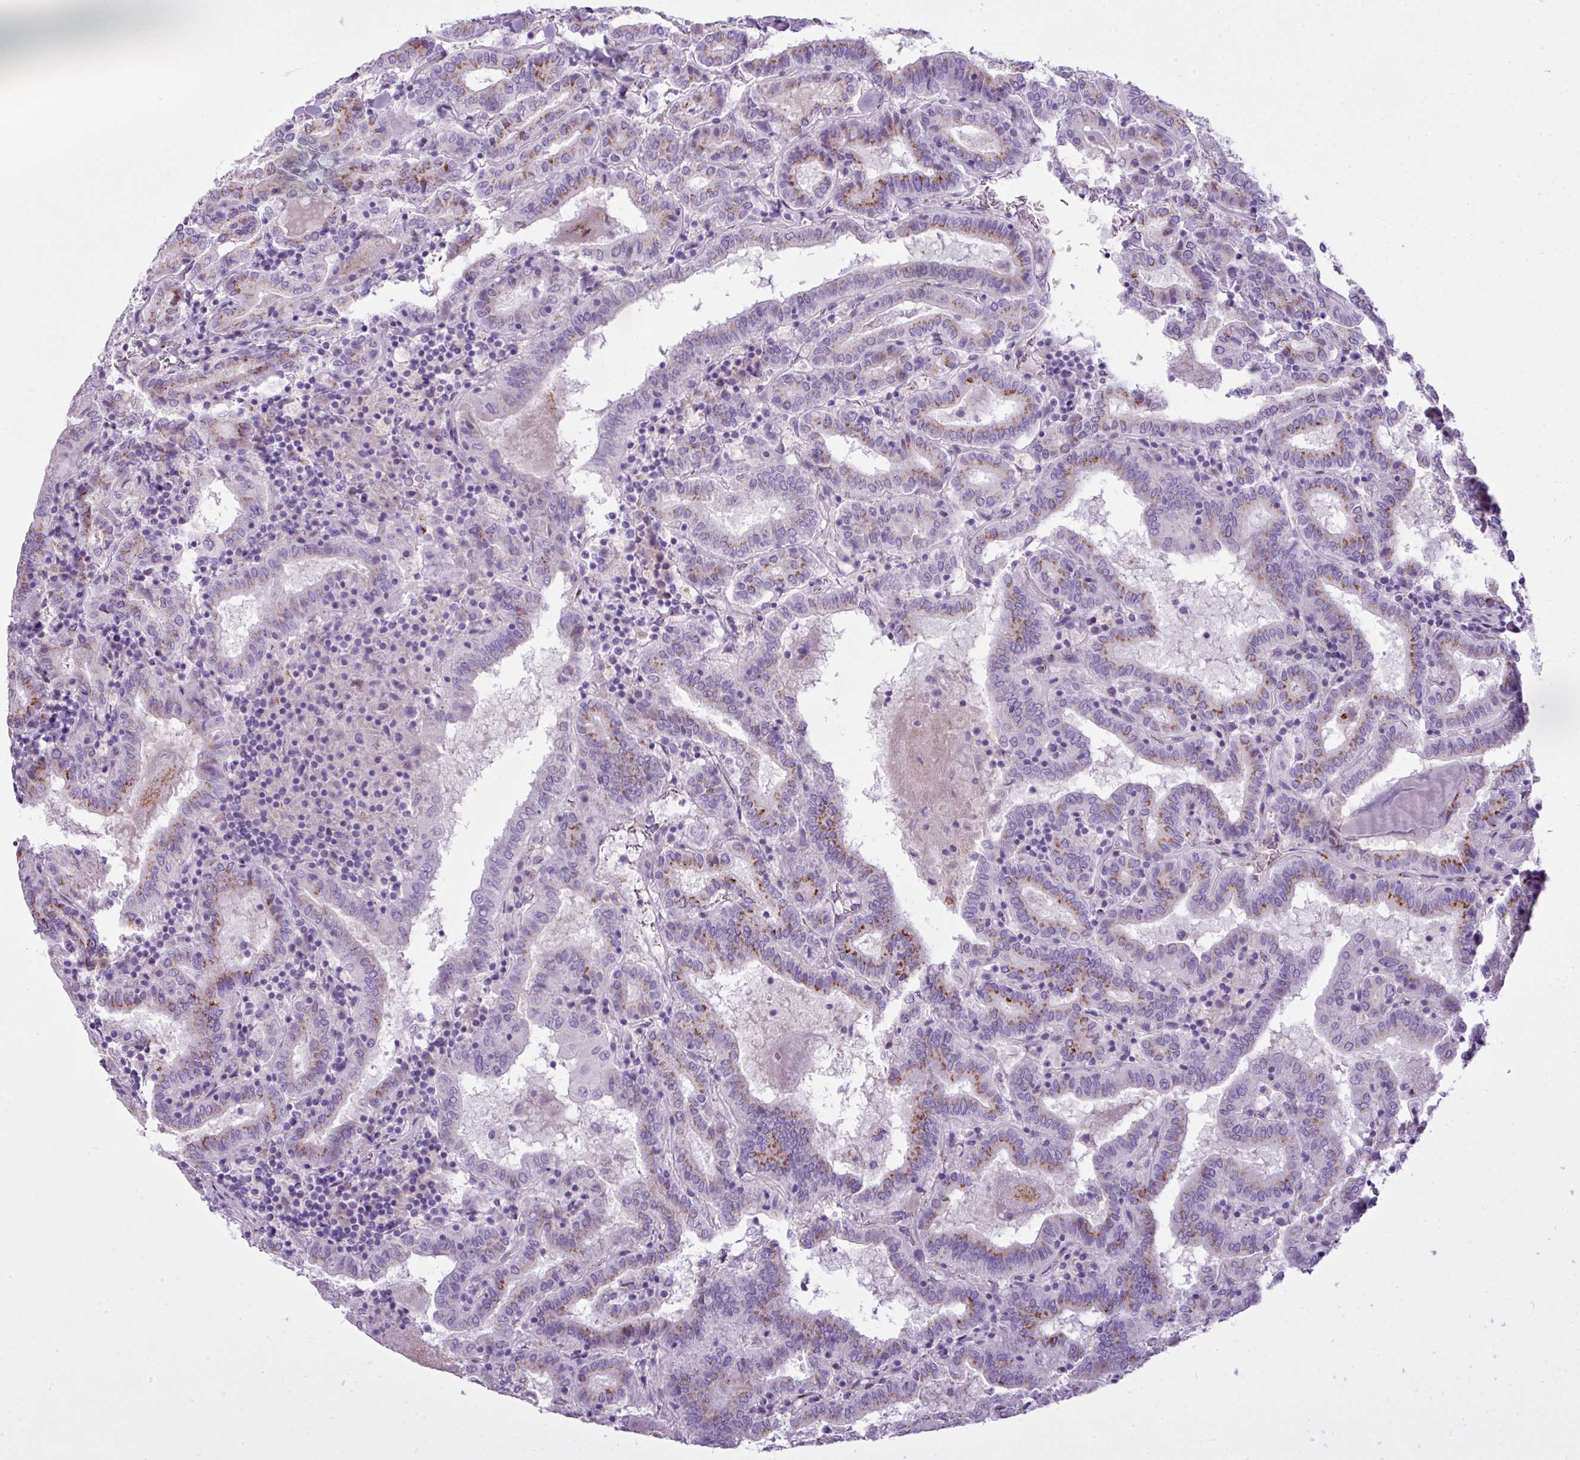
{"staining": {"intensity": "weak", "quantity": "25%-75%", "location": "cytoplasmic/membranous"}, "tissue": "thyroid cancer", "cell_type": "Tumor cells", "image_type": "cancer", "snomed": [{"axis": "morphology", "description": "Papillary adenocarcinoma, NOS"}, {"axis": "topography", "description": "Thyroid gland"}], "caption": "The immunohistochemical stain shows weak cytoplasmic/membranous positivity in tumor cells of thyroid cancer (papillary adenocarcinoma) tissue.", "gene": "FAM43A", "patient": {"sex": "female", "age": 72}}